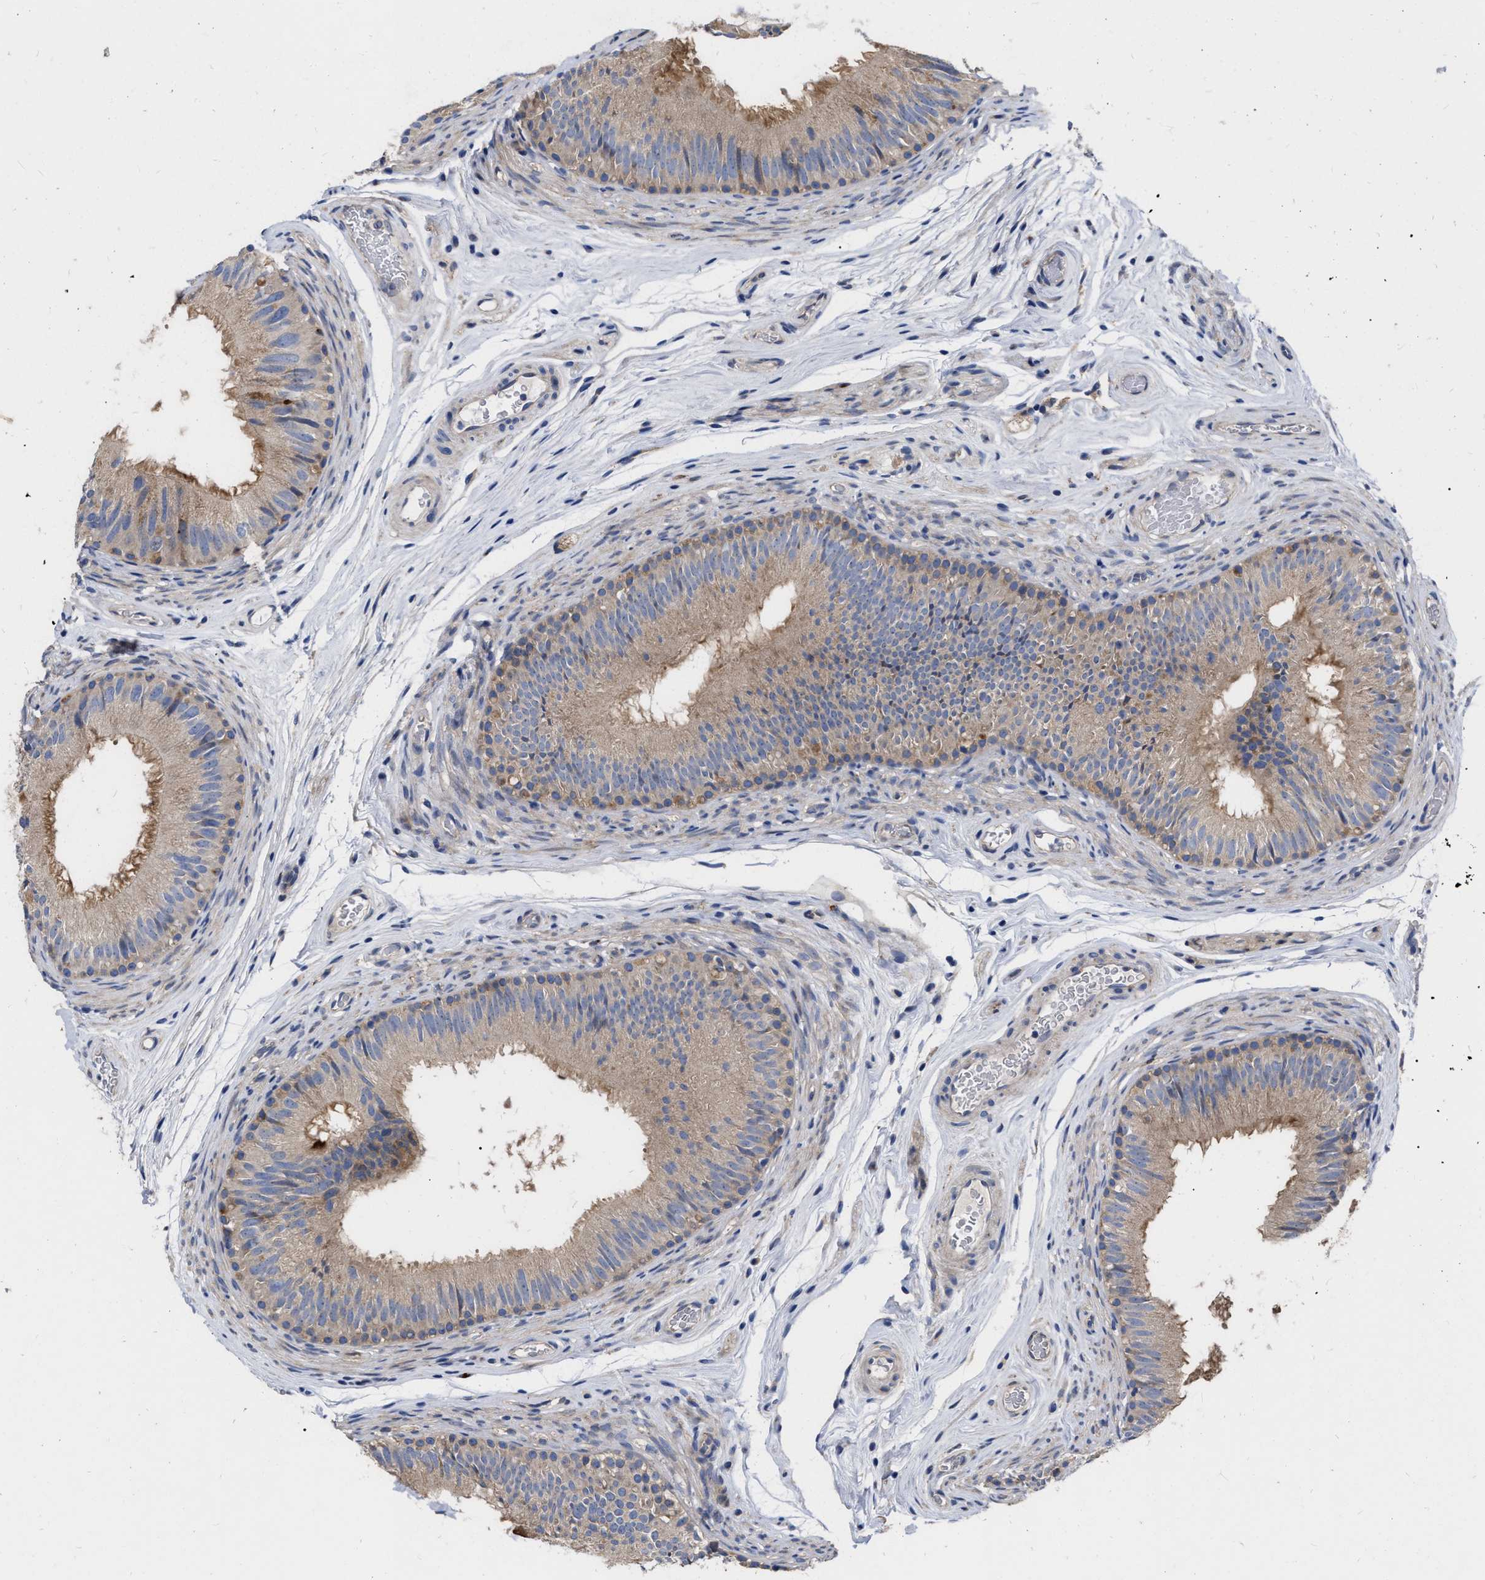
{"staining": {"intensity": "weak", "quantity": ">75%", "location": "cytoplasmic/membranous"}, "tissue": "epididymis", "cell_type": "Glandular cells", "image_type": "normal", "snomed": [{"axis": "morphology", "description": "Normal tissue, NOS"}, {"axis": "topography", "description": "Epididymis"}], "caption": "This image reveals immunohistochemistry (IHC) staining of benign epididymis, with low weak cytoplasmic/membranous staining in about >75% of glandular cells.", "gene": "MLST8", "patient": {"sex": "male", "age": 36}}